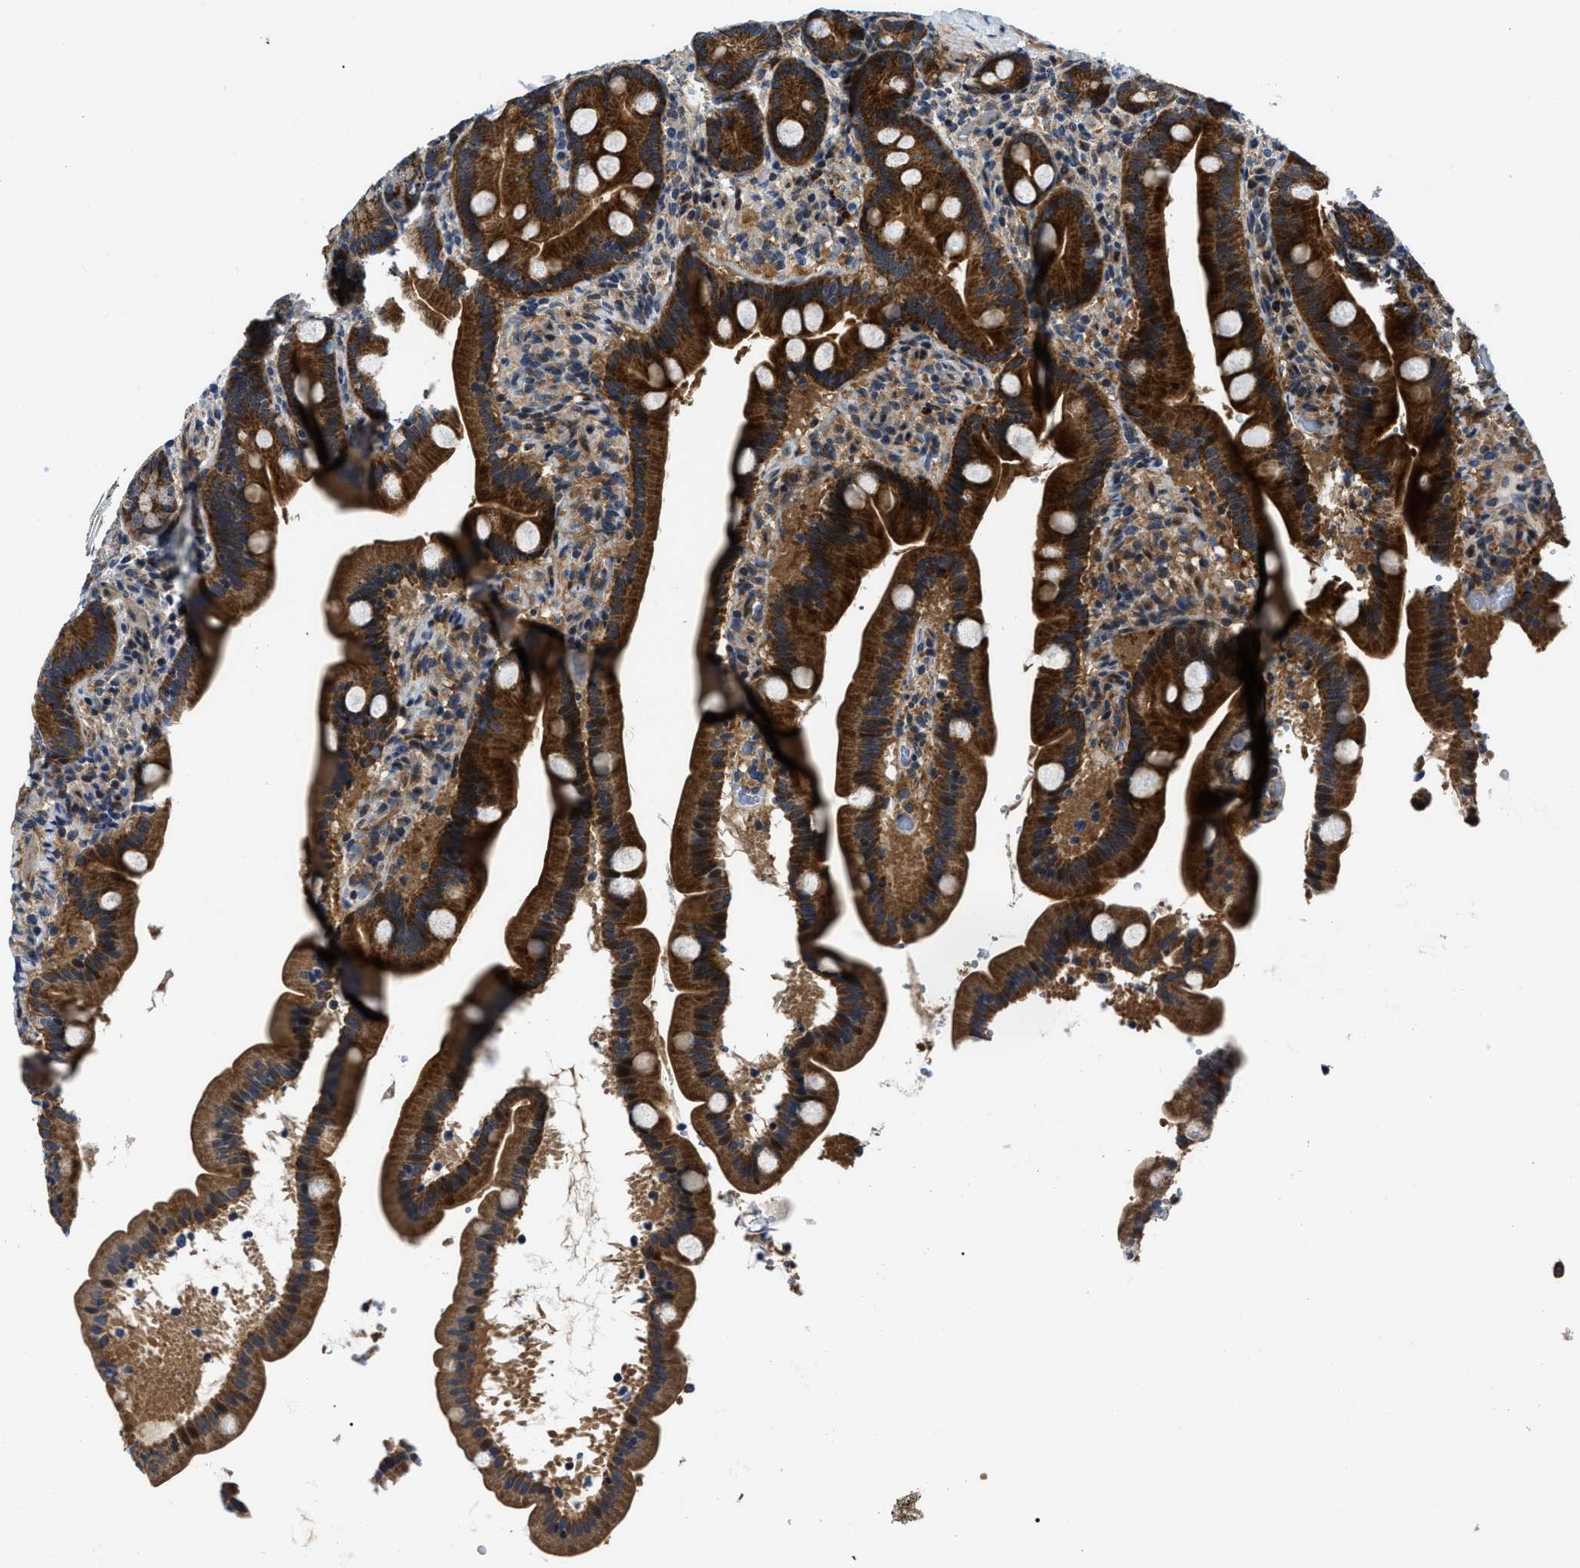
{"staining": {"intensity": "strong", "quantity": ">75%", "location": "cytoplasmic/membranous"}, "tissue": "duodenum", "cell_type": "Glandular cells", "image_type": "normal", "snomed": [{"axis": "morphology", "description": "Normal tissue, NOS"}, {"axis": "topography", "description": "Duodenum"}], "caption": "This image exhibits unremarkable duodenum stained with IHC to label a protein in brown. The cytoplasmic/membranous of glandular cells show strong positivity for the protein. Nuclei are counter-stained blue.", "gene": "PPWD1", "patient": {"sex": "male", "age": 54}}